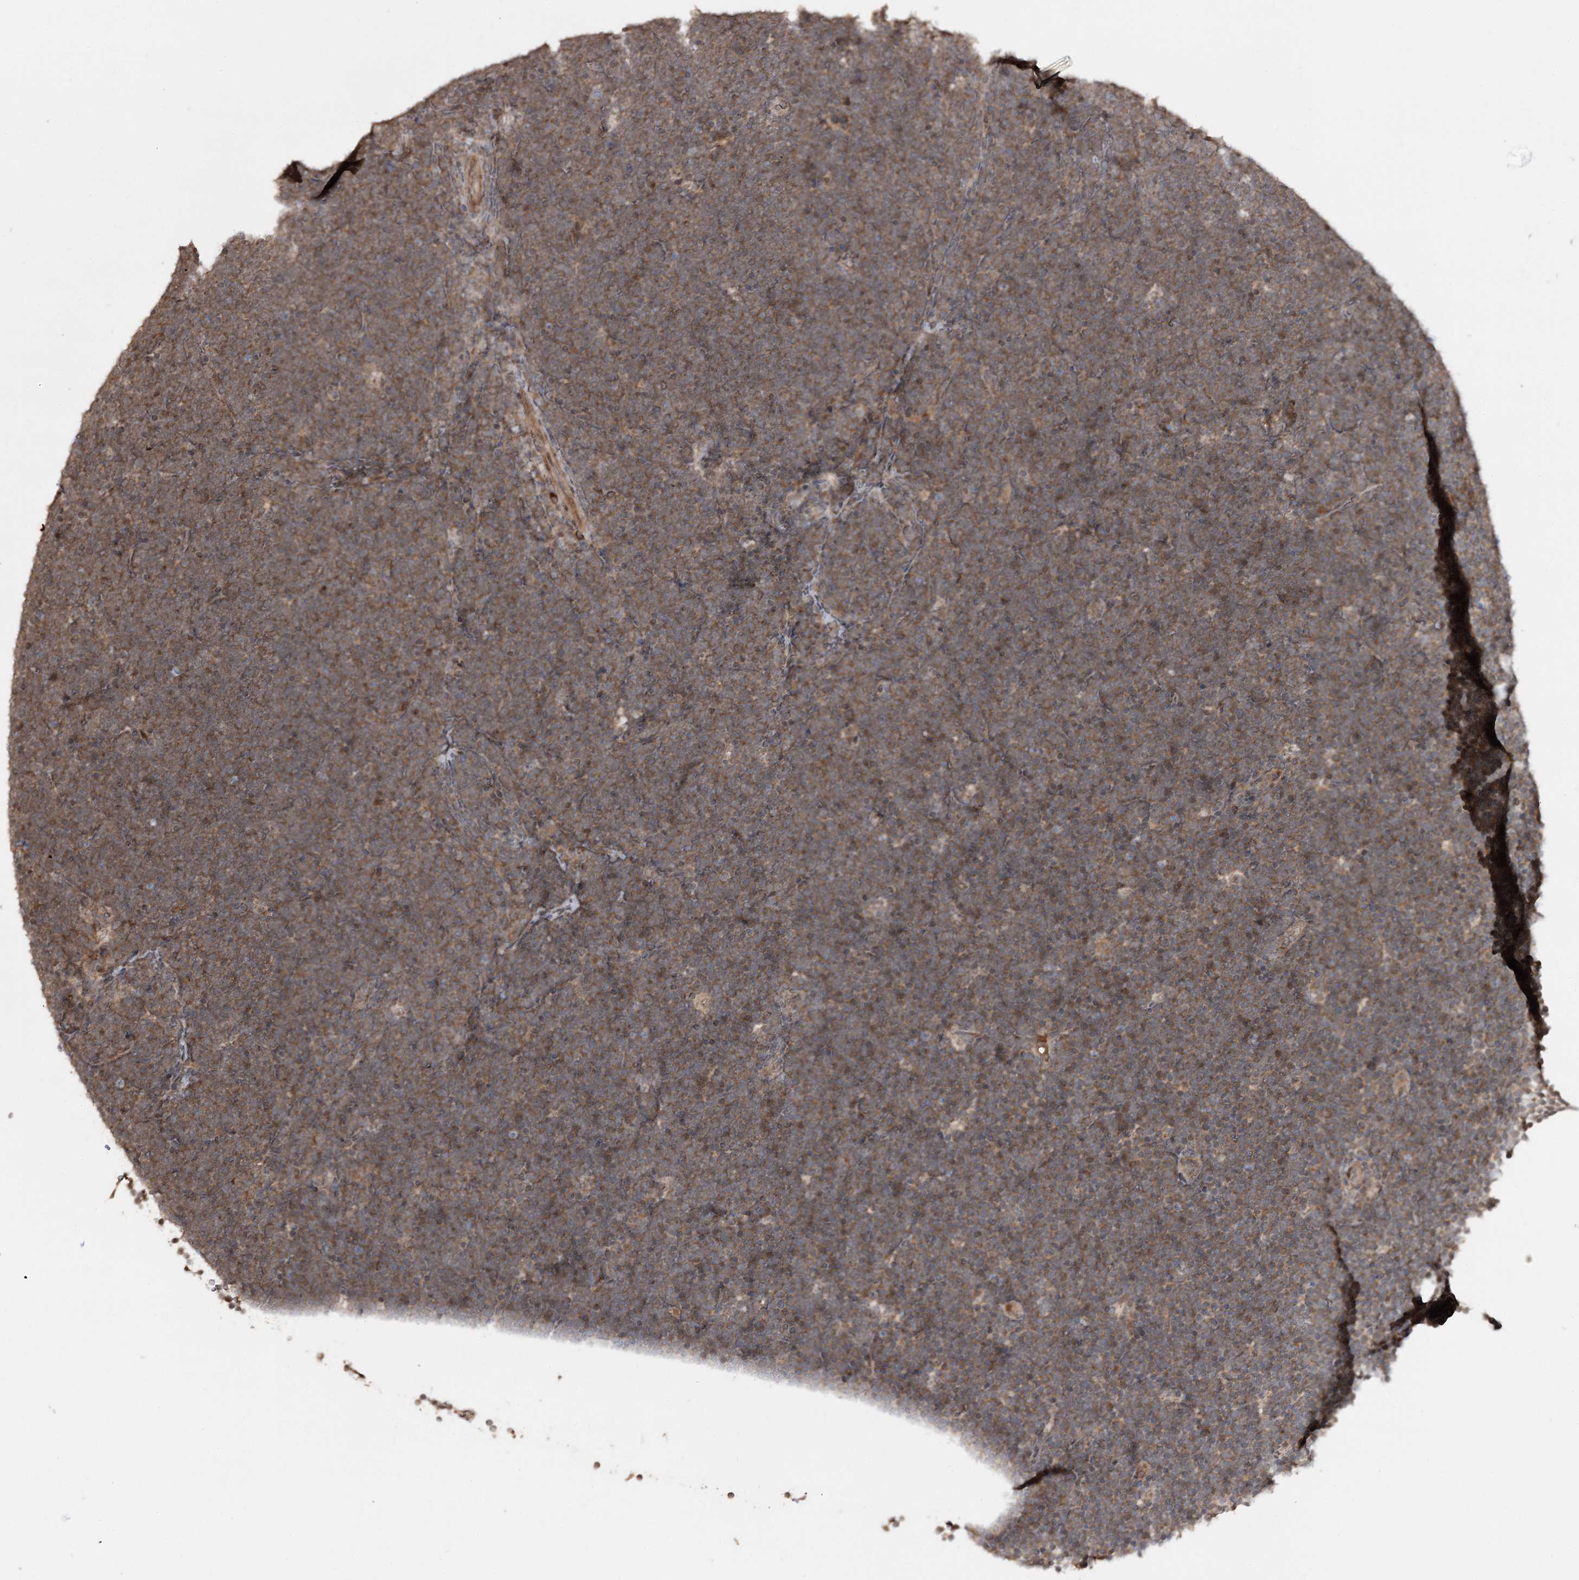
{"staining": {"intensity": "moderate", "quantity": ">75%", "location": "cytoplasmic/membranous"}, "tissue": "lymphoma", "cell_type": "Tumor cells", "image_type": "cancer", "snomed": [{"axis": "morphology", "description": "Malignant lymphoma, non-Hodgkin's type, High grade"}, {"axis": "topography", "description": "Lymph node"}], "caption": "An IHC image of tumor tissue is shown. Protein staining in brown labels moderate cytoplasmic/membranous positivity in lymphoma within tumor cells.", "gene": "FAM53B", "patient": {"sex": "male", "age": 13}}